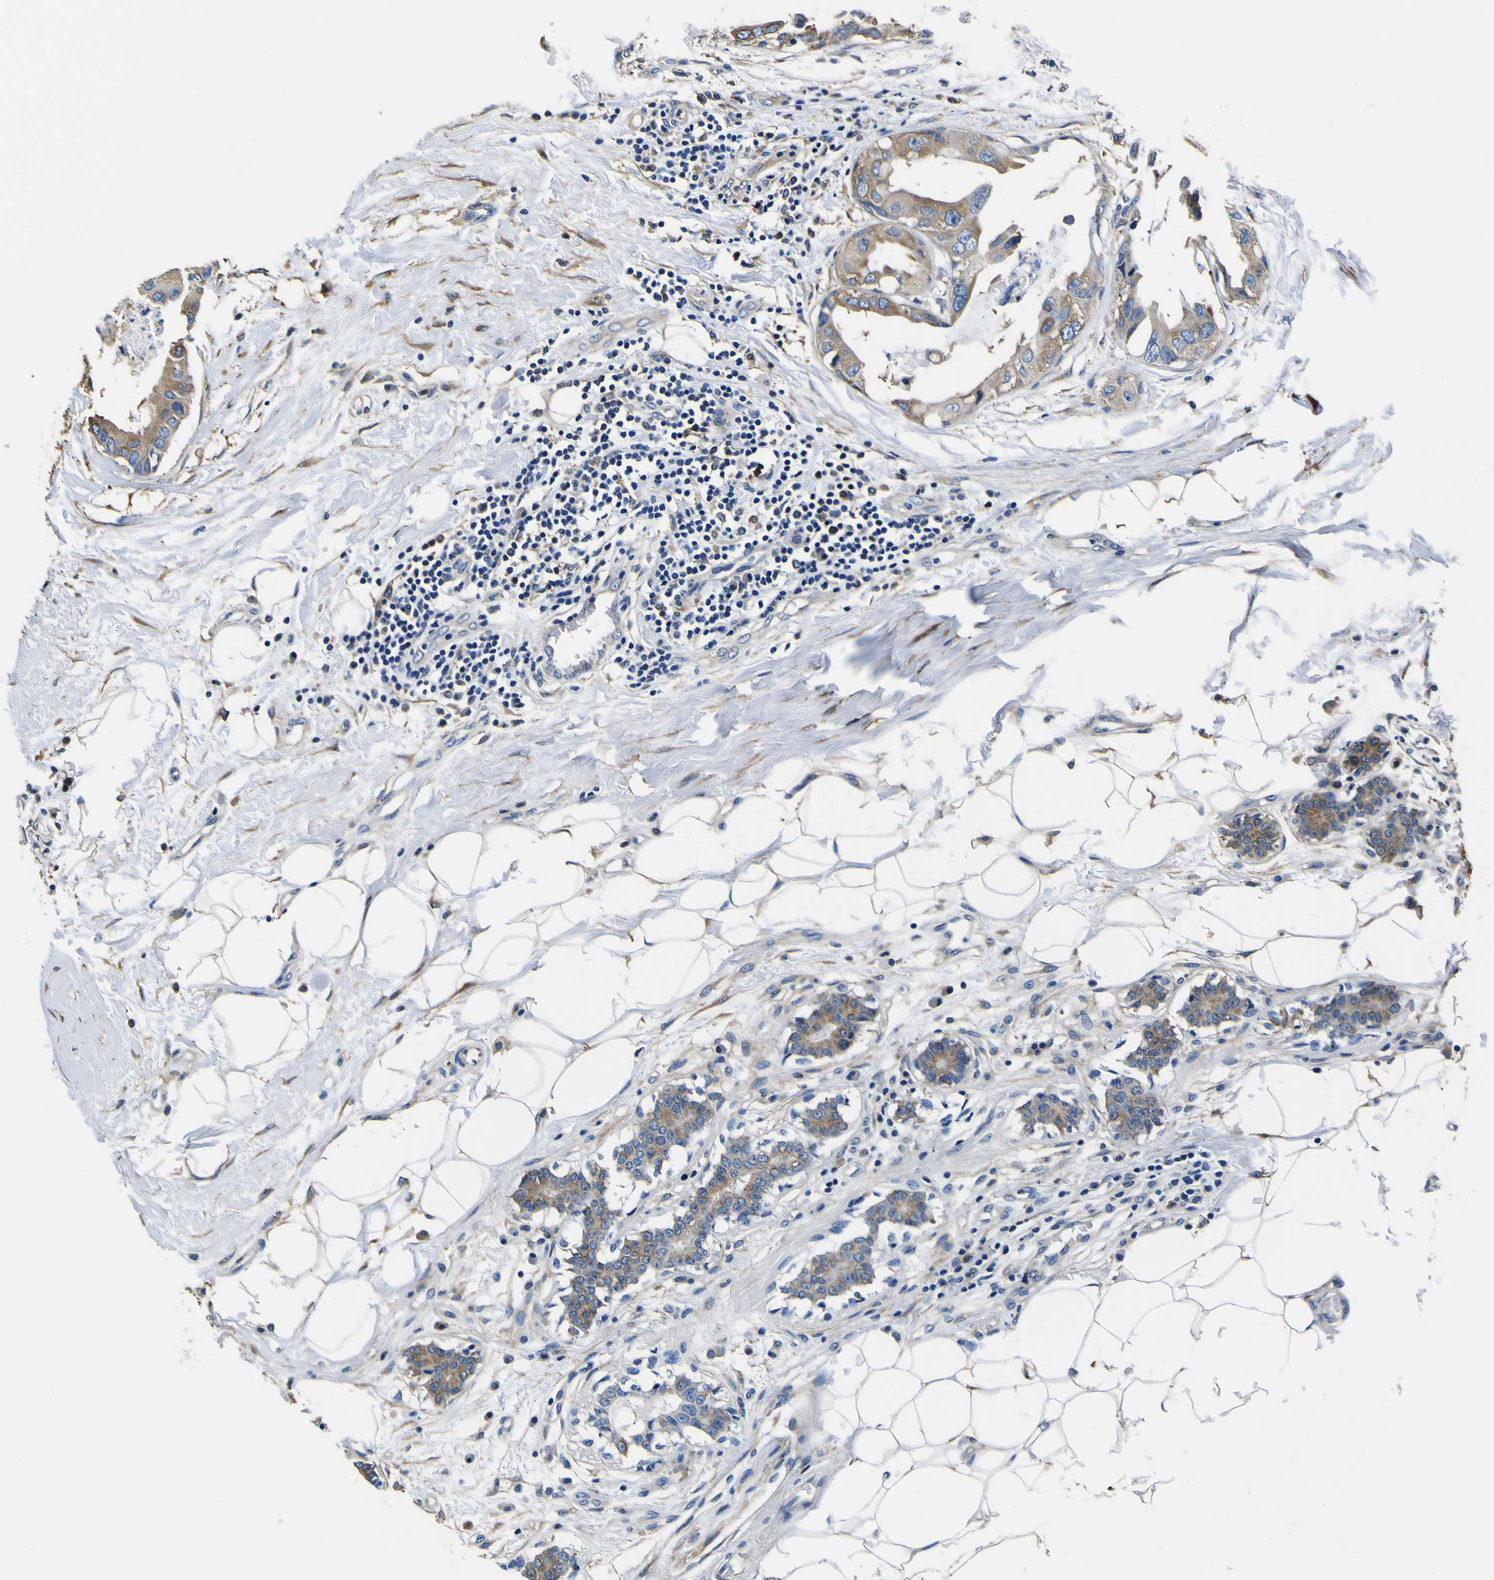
{"staining": {"intensity": "weak", "quantity": ">75%", "location": "cytoplasmic/membranous"}, "tissue": "breast cancer", "cell_type": "Tumor cells", "image_type": "cancer", "snomed": [{"axis": "morphology", "description": "Duct carcinoma"}, {"axis": "topography", "description": "Breast"}], "caption": "Human breast invasive ductal carcinoma stained for a protein (brown) shows weak cytoplasmic/membranous positive staining in approximately >75% of tumor cells.", "gene": "TUBA1B", "patient": {"sex": "female", "age": 40}}